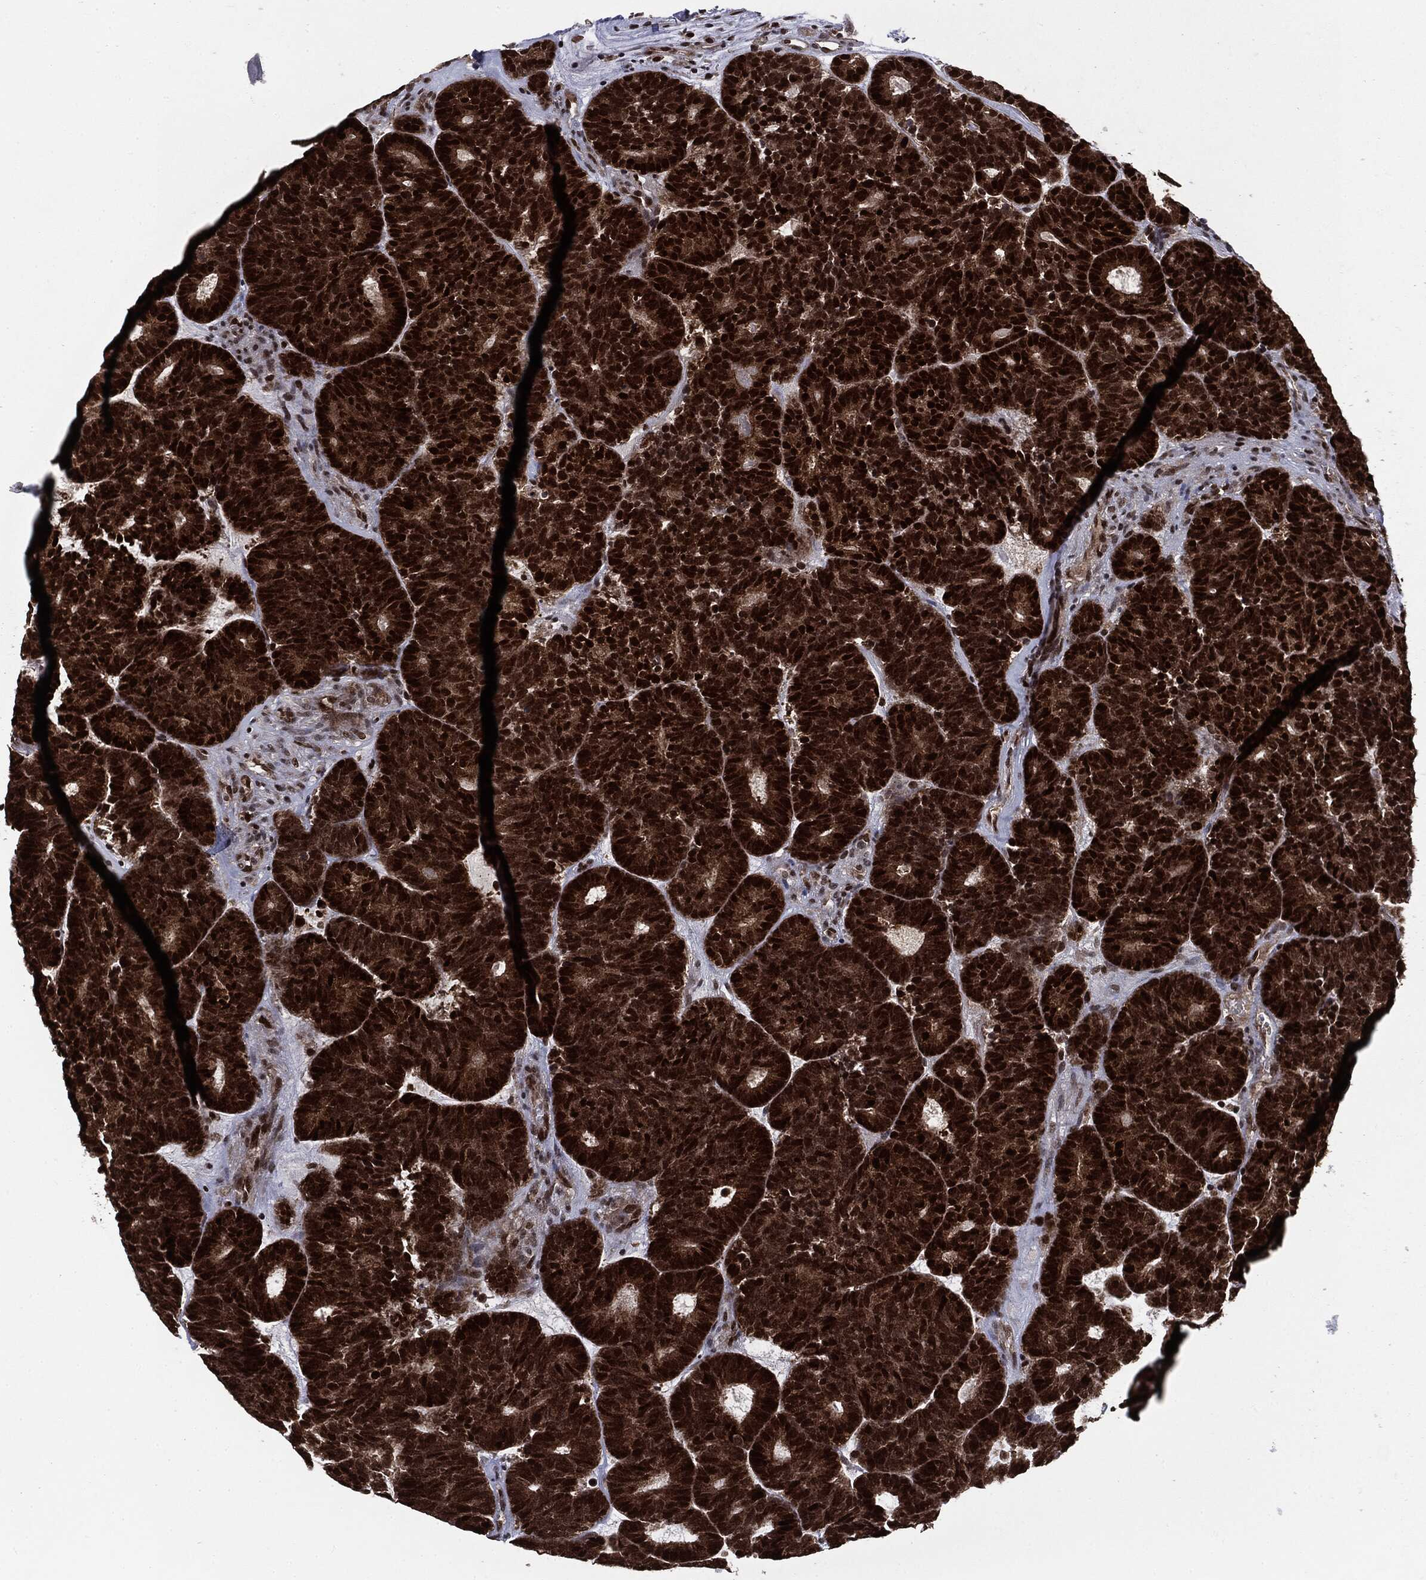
{"staining": {"intensity": "strong", "quantity": ">75%", "location": "cytoplasmic/membranous,nuclear"}, "tissue": "head and neck cancer", "cell_type": "Tumor cells", "image_type": "cancer", "snomed": [{"axis": "morphology", "description": "Adenocarcinoma, NOS"}, {"axis": "topography", "description": "Head-Neck"}], "caption": "A high amount of strong cytoplasmic/membranous and nuclear positivity is appreciated in approximately >75% of tumor cells in head and neck adenocarcinoma tissue. Nuclei are stained in blue.", "gene": "PTPA", "patient": {"sex": "female", "age": 81}}